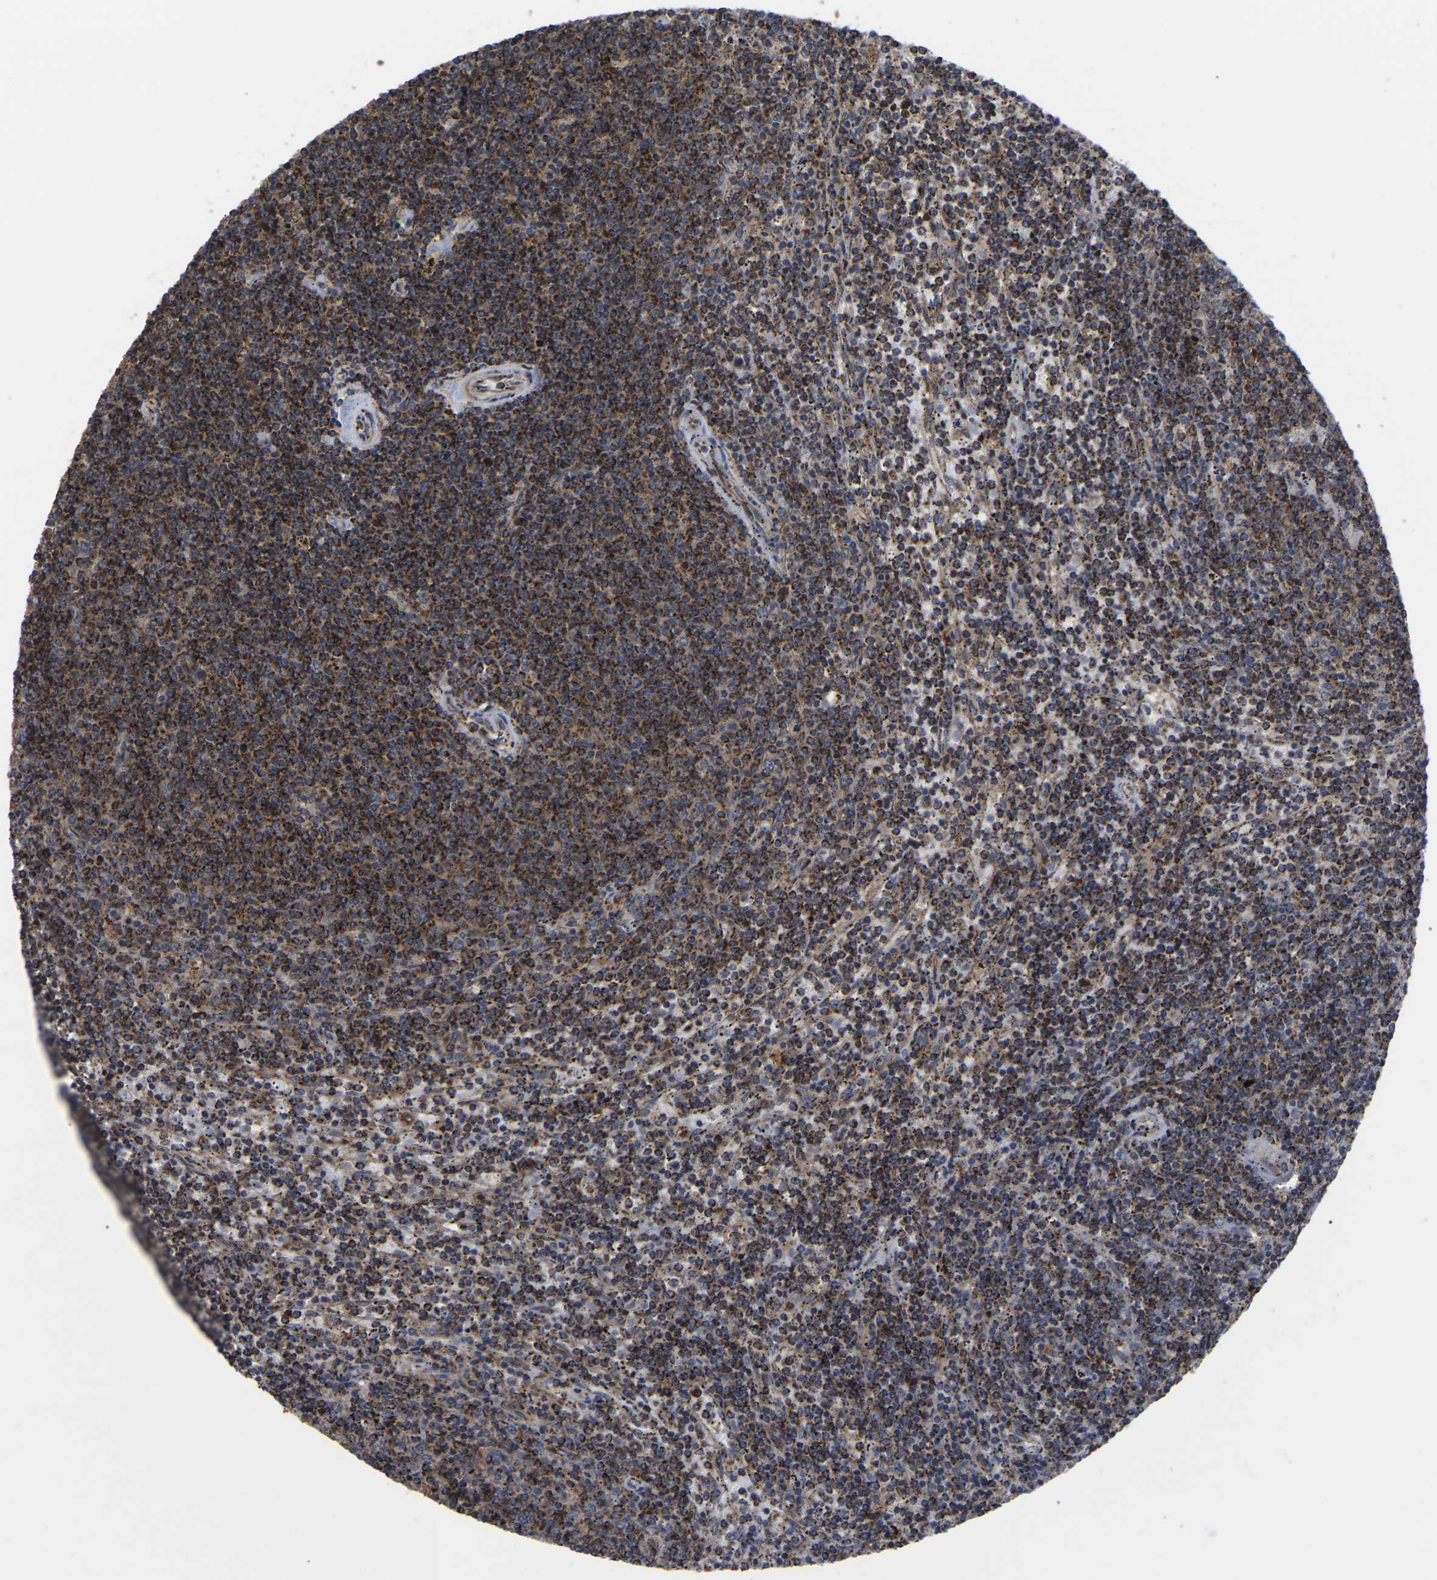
{"staining": {"intensity": "strong", "quantity": ">75%", "location": "cytoplasmic/membranous"}, "tissue": "lymphoma", "cell_type": "Tumor cells", "image_type": "cancer", "snomed": [{"axis": "morphology", "description": "Malignant lymphoma, non-Hodgkin's type, Low grade"}, {"axis": "topography", "description": "Spleen"}], "caption": "Immunohistochemistry of human low-grade malignant lymphoma, non-Hodgkin's type shows high levels of strong cytoplasmic/membranous expression in about >75% of tumor cells.", "gene": "GCC1", "patient": {"sex": "female", "age": 50}}